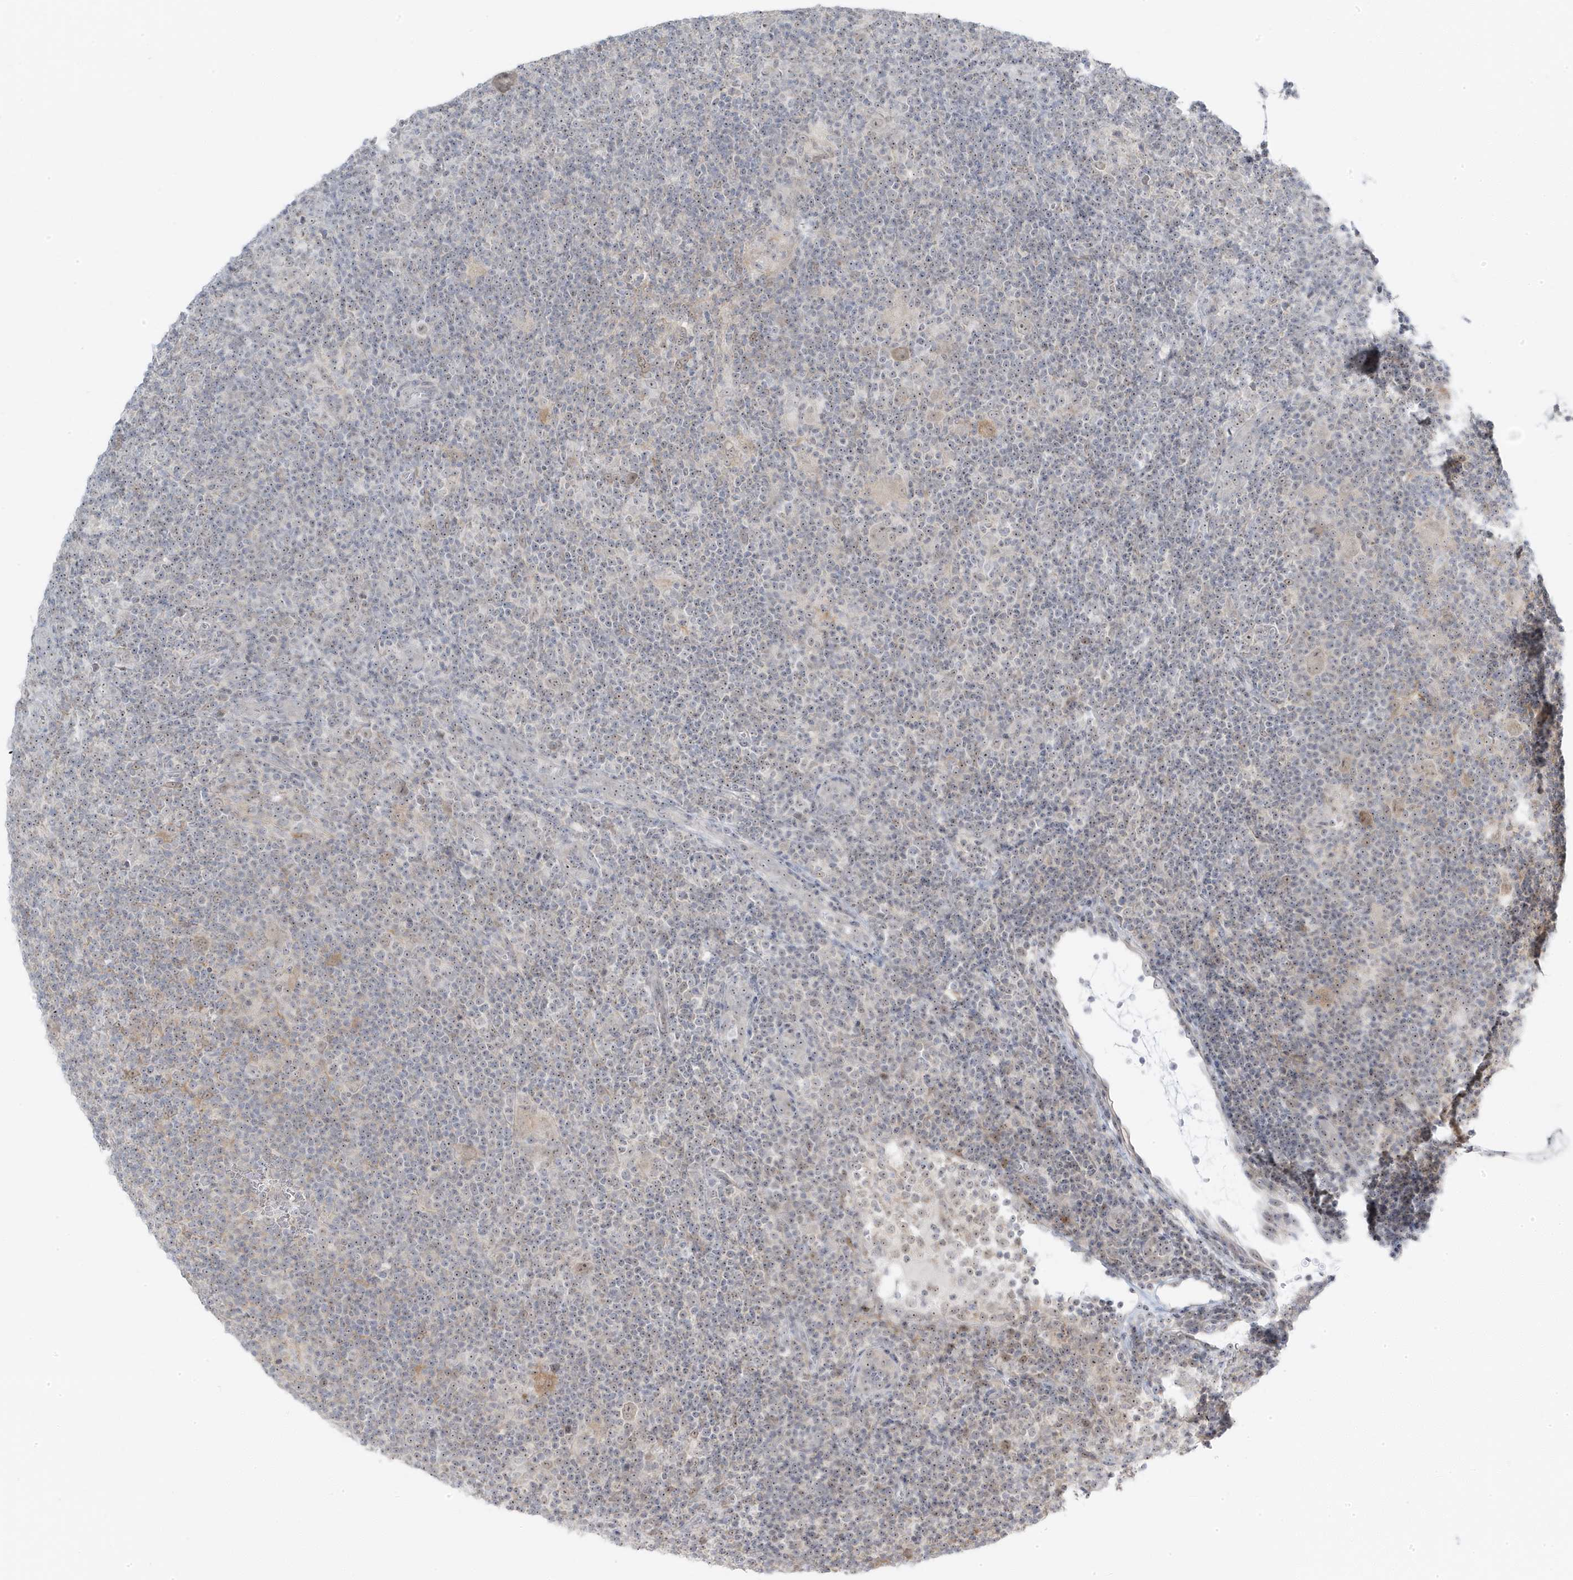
{"staining": {"intensity": "weak", "quantity": ">75%", "location": "nuclear"}, "tissue": "lymphoma", "cell_type": "Tumor cells", "image_type": "cancer", "snomed": [{"axis": "morphology", "description": "Hodgkin's disease, NOS"}, {"axis": "topography", "description": "Lymph node"}], "caption": "A high-resolution micrograph shows immunohistochemistry staining of lymphoma, which demonstrates weak nuclear staining in approximately >75% of tumor cells. The staining was performed using DAB (3,3'-diaminobenzidine), with brown indicating positive protein expression. Nuclei are stained blue with hematoxylin.", "gene": "TSEN15", "patient": {"sex": "female", "age": 57}}